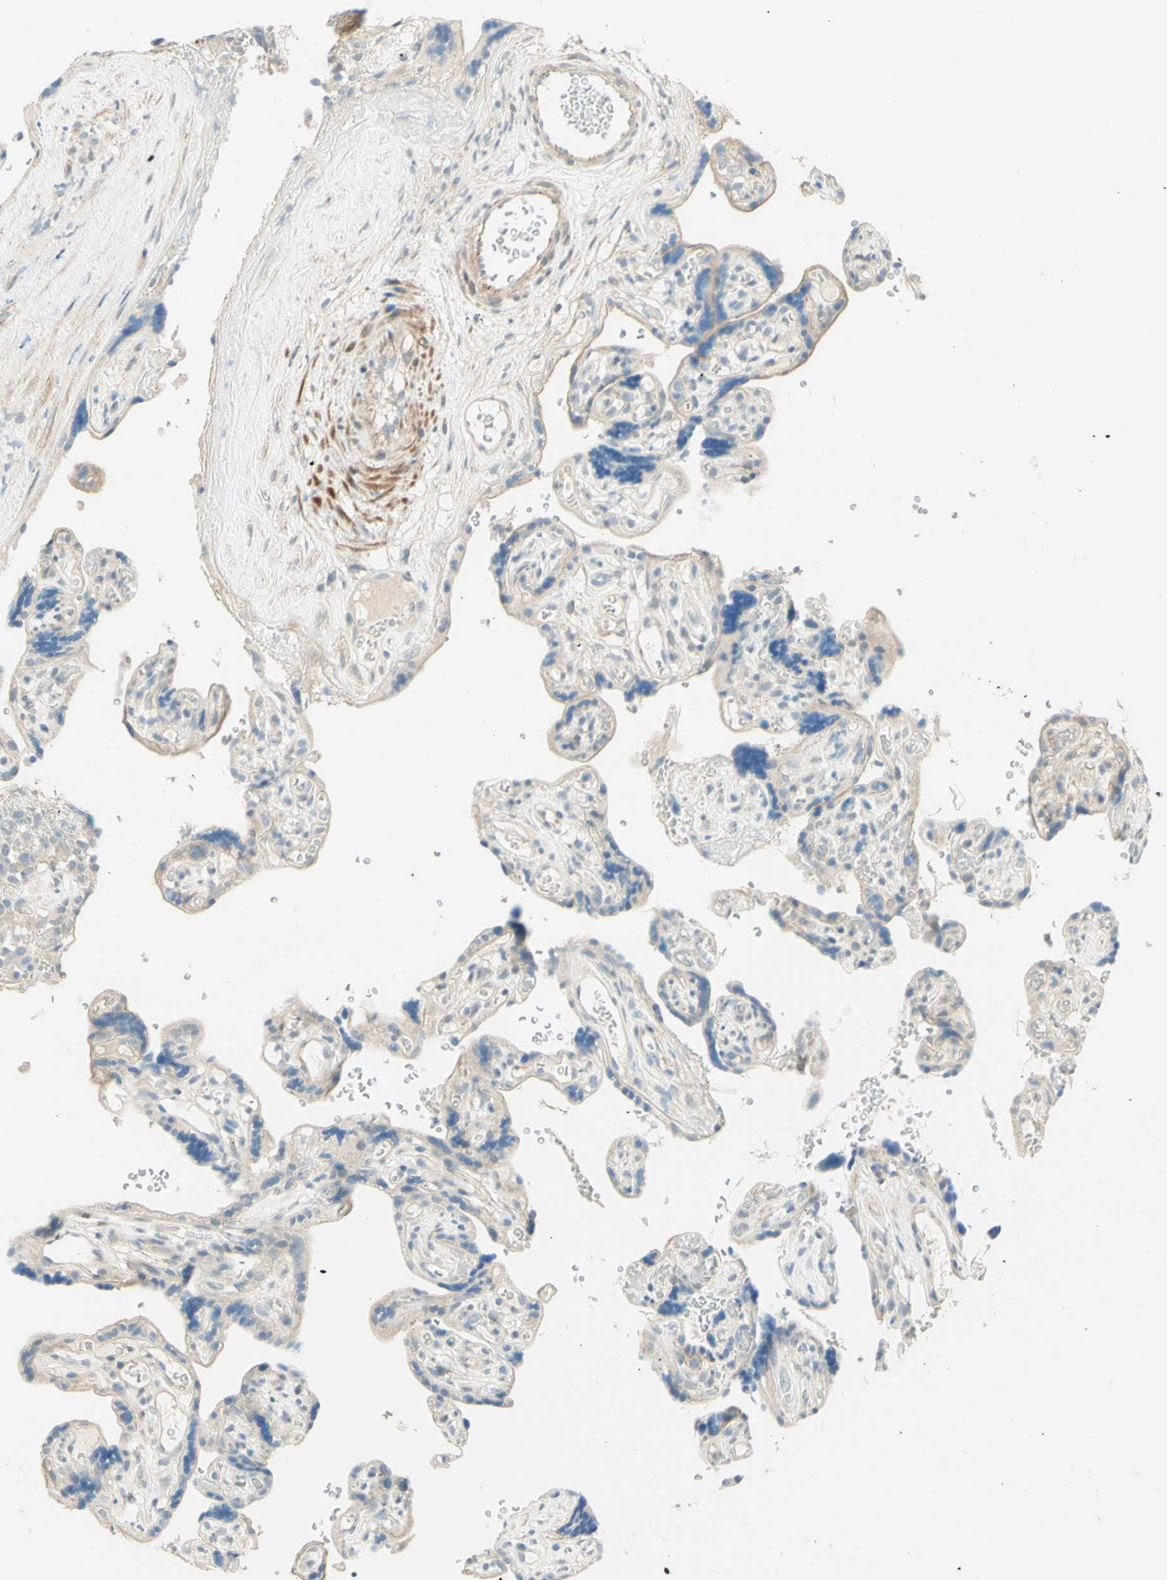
{"staining": {"intensity": "moderate", "quantity": "25%-75%", "location": "cytoplasmic/membranous"}, "tissue": "placenta", "cell_type": "Trophoblastic cells", "image_type": "normal", "snomed": [{"axis": "morphology", "description": "Normal tissue, NOS"}, {"axis": "topography", "description": "Placenta"}], "caption": "Placenta stained with a brown dye demonstrates moderate cytoplasmic/membranous positive positivity in about 25%-75% of trophoblastic cells.", "gene": "PROM1", "patient": {"sex": "female", "age": 30}}